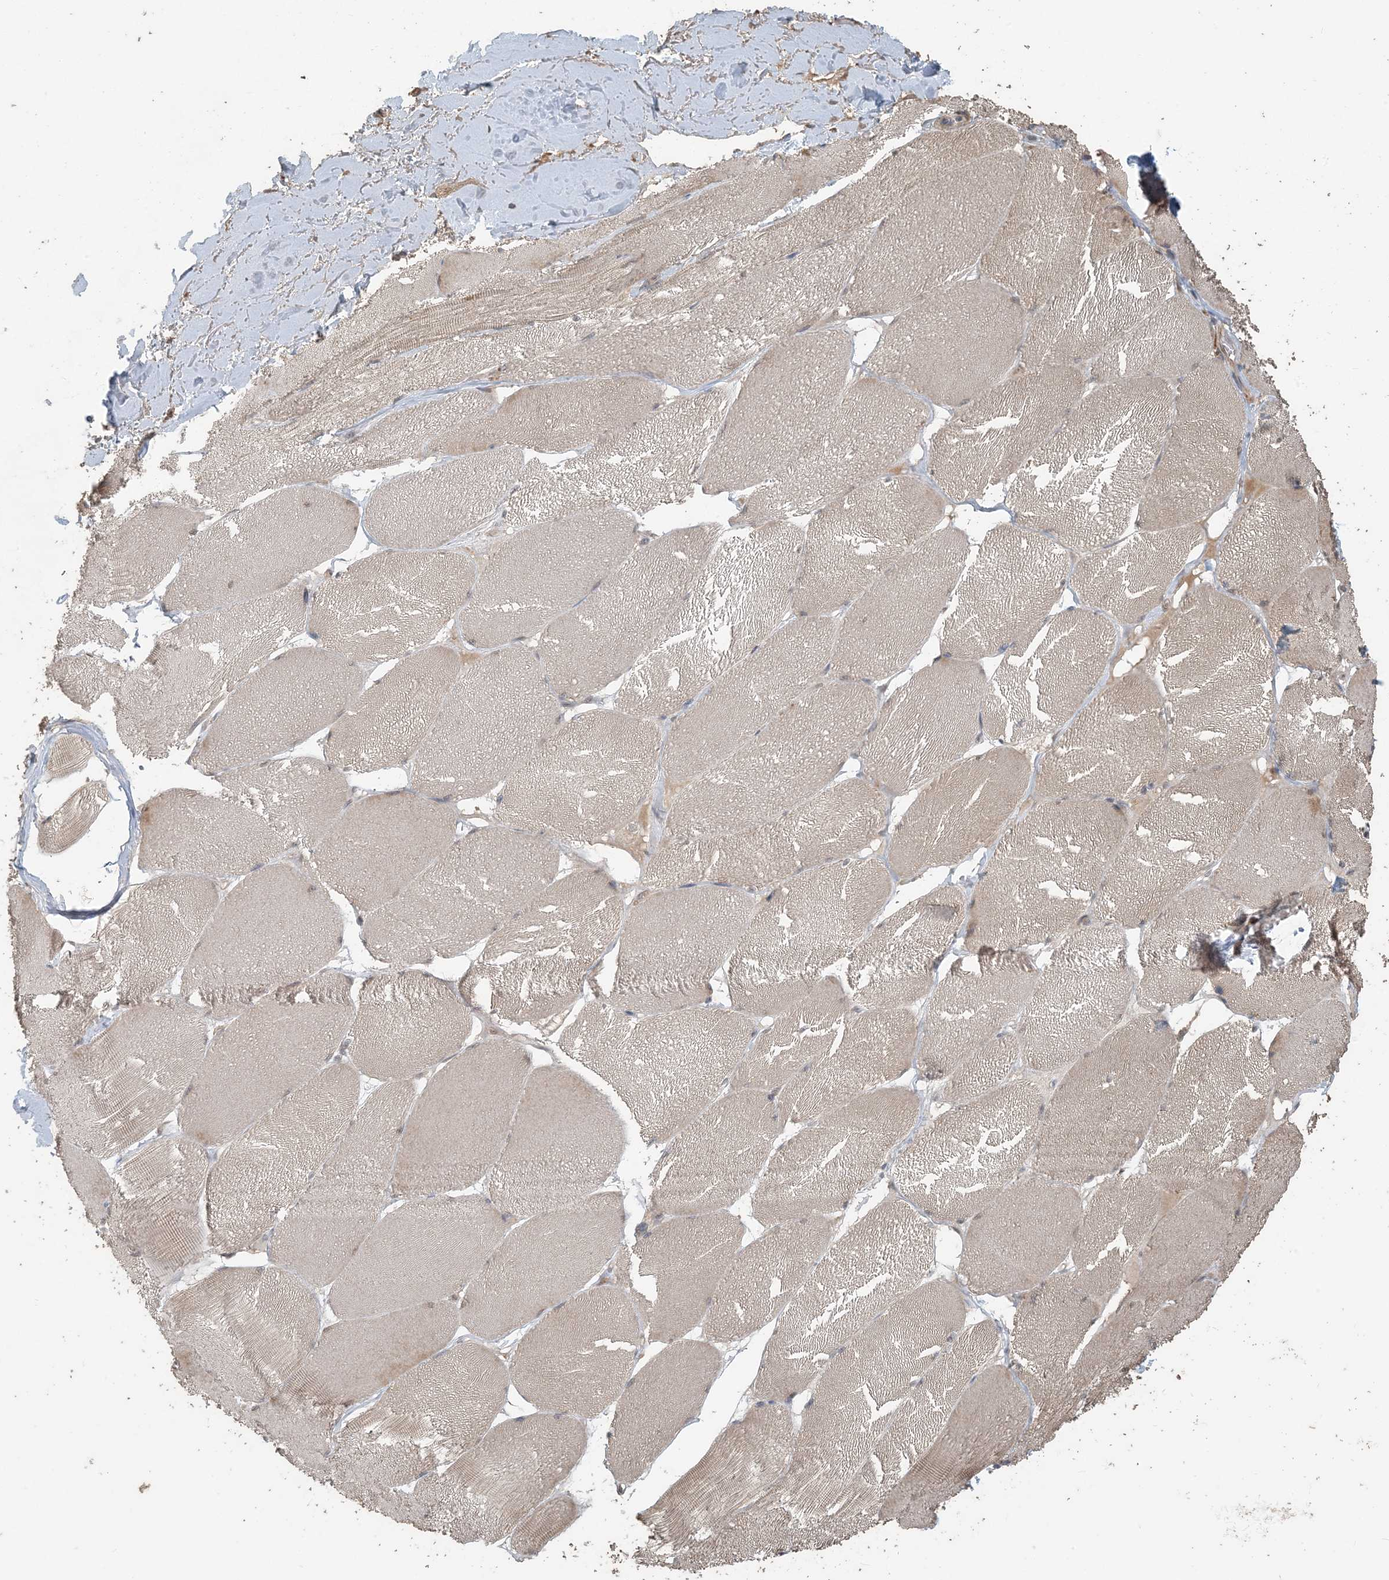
{"staining": {"intensity": "moderate", "quantity": "25%-75%", "location": "cytoplasmic/membranous"}, "tissue": "skeletal muscle", "cell_type": "Myocytes", "image_type": "normal", "snomed": [{"axis": "morphology", "description": "Normal tissue, NOS"}, {"axis": "topography", "description": "Skin"}, {"axis": "topography", "description": "Skeletal muscle"}], "caption": "Immunohistochemistry (DAB) staining of unremarkable skeletal muscle demonstrates moderate cytoplasmic/membranous protein staining in about 25%-75% of myocytes. Immunohistochemistry (ihc) stains the protein in brown and the nuclei are stained blue.", "gene": "ZC3H12A", "patient": {"sex": "male", "age": 83}}